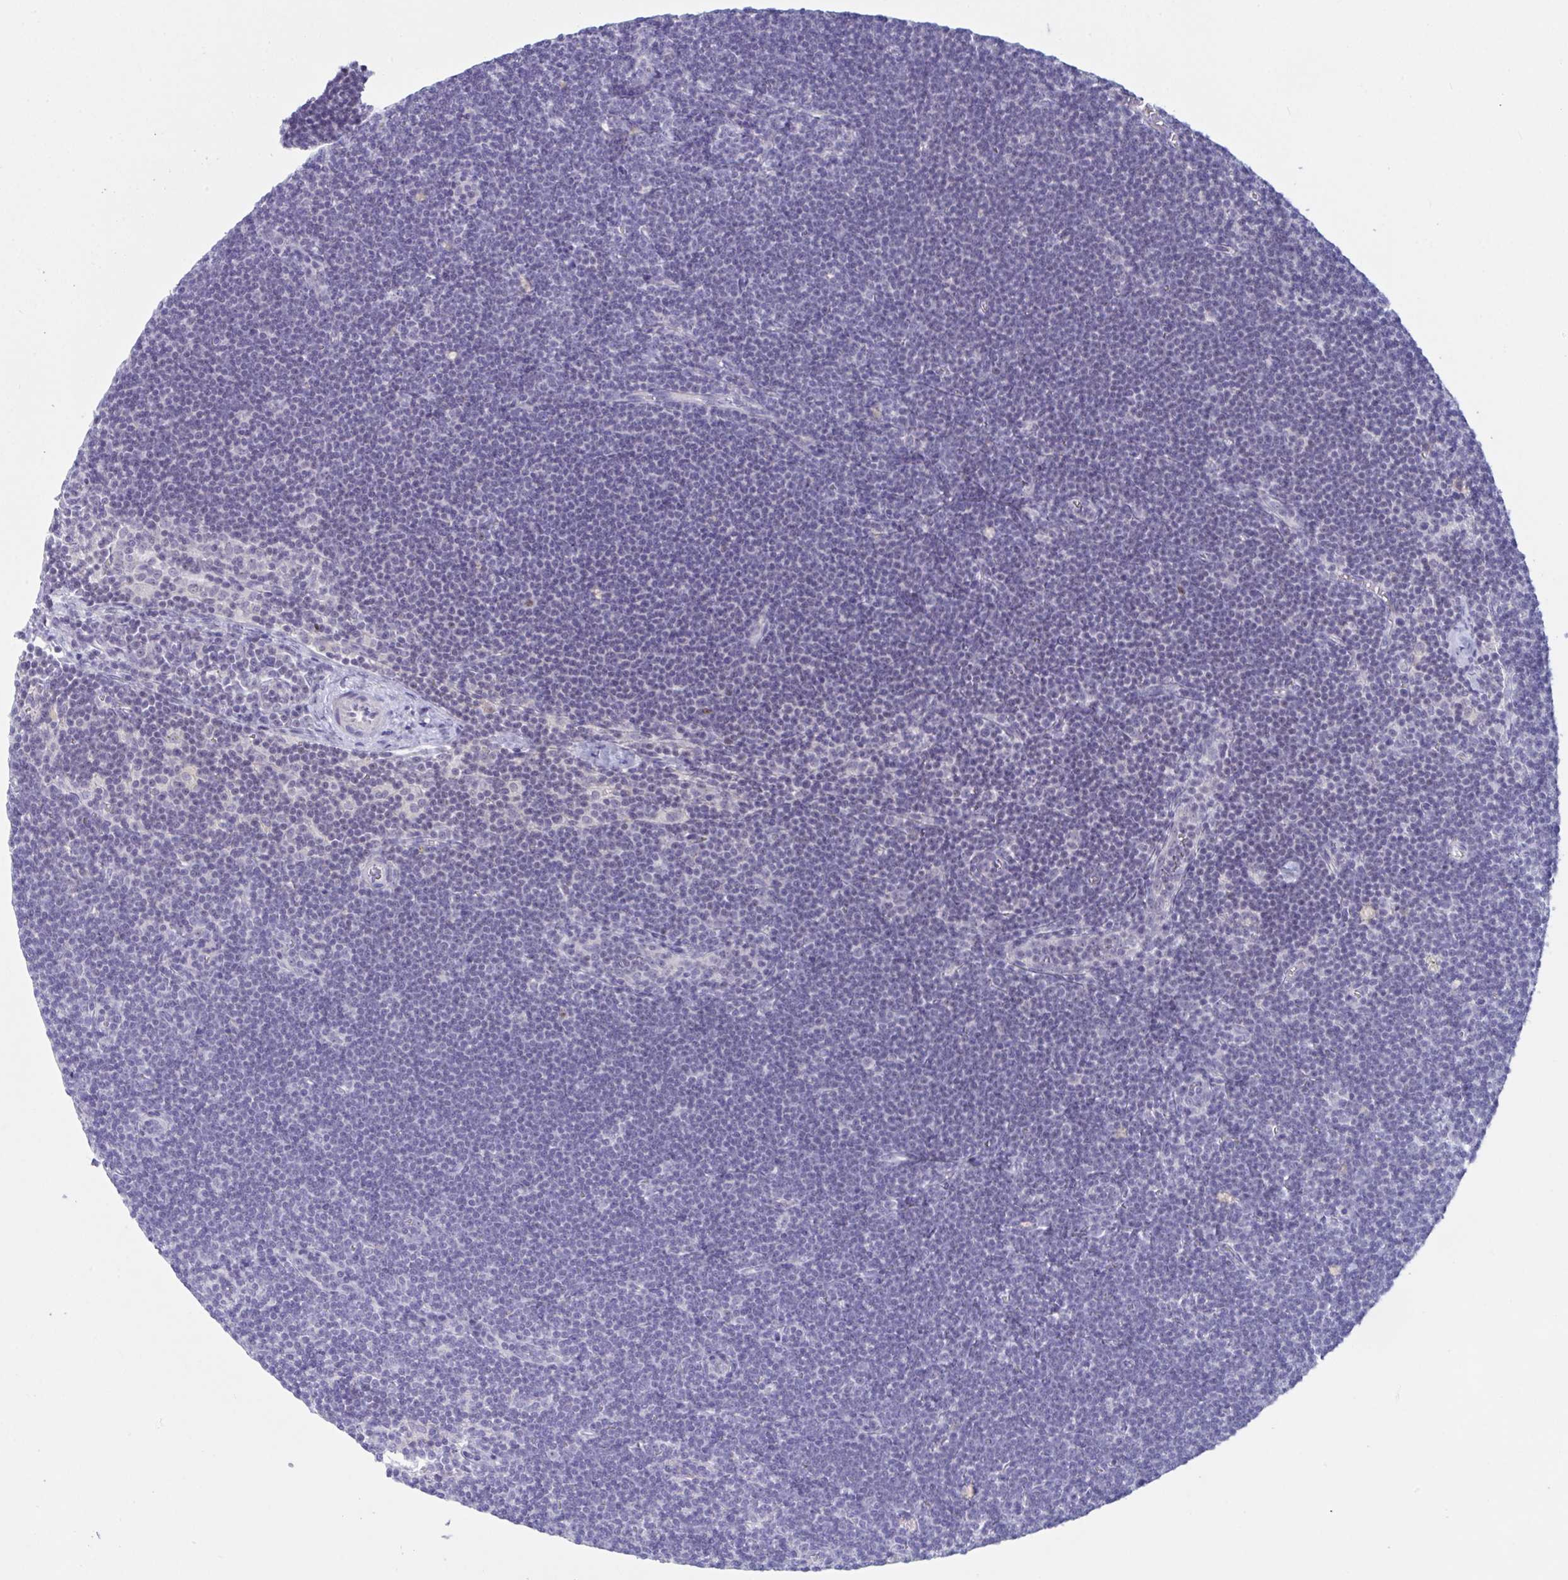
{"staining": {"intensity": "negative", "quantity": "none", "location": "none"}, "tissue": "lymphoma", "cell_type": "Tumor cells", "image_type": "cancer", "snomed": [{"axis": "morphology", "description": "Malignant lymphoma, non-Hodgkin's type, Low grade"}, {"axis": "topography", "description": "Lymph node"}], "caption": "The histopathology image demonstrates no significant positivity in tumor cells of low-grade malignant lymphoma, non-Hodgkin's type.", "gene": "MYC", "patient": {"sex": "female", "age": 73}}